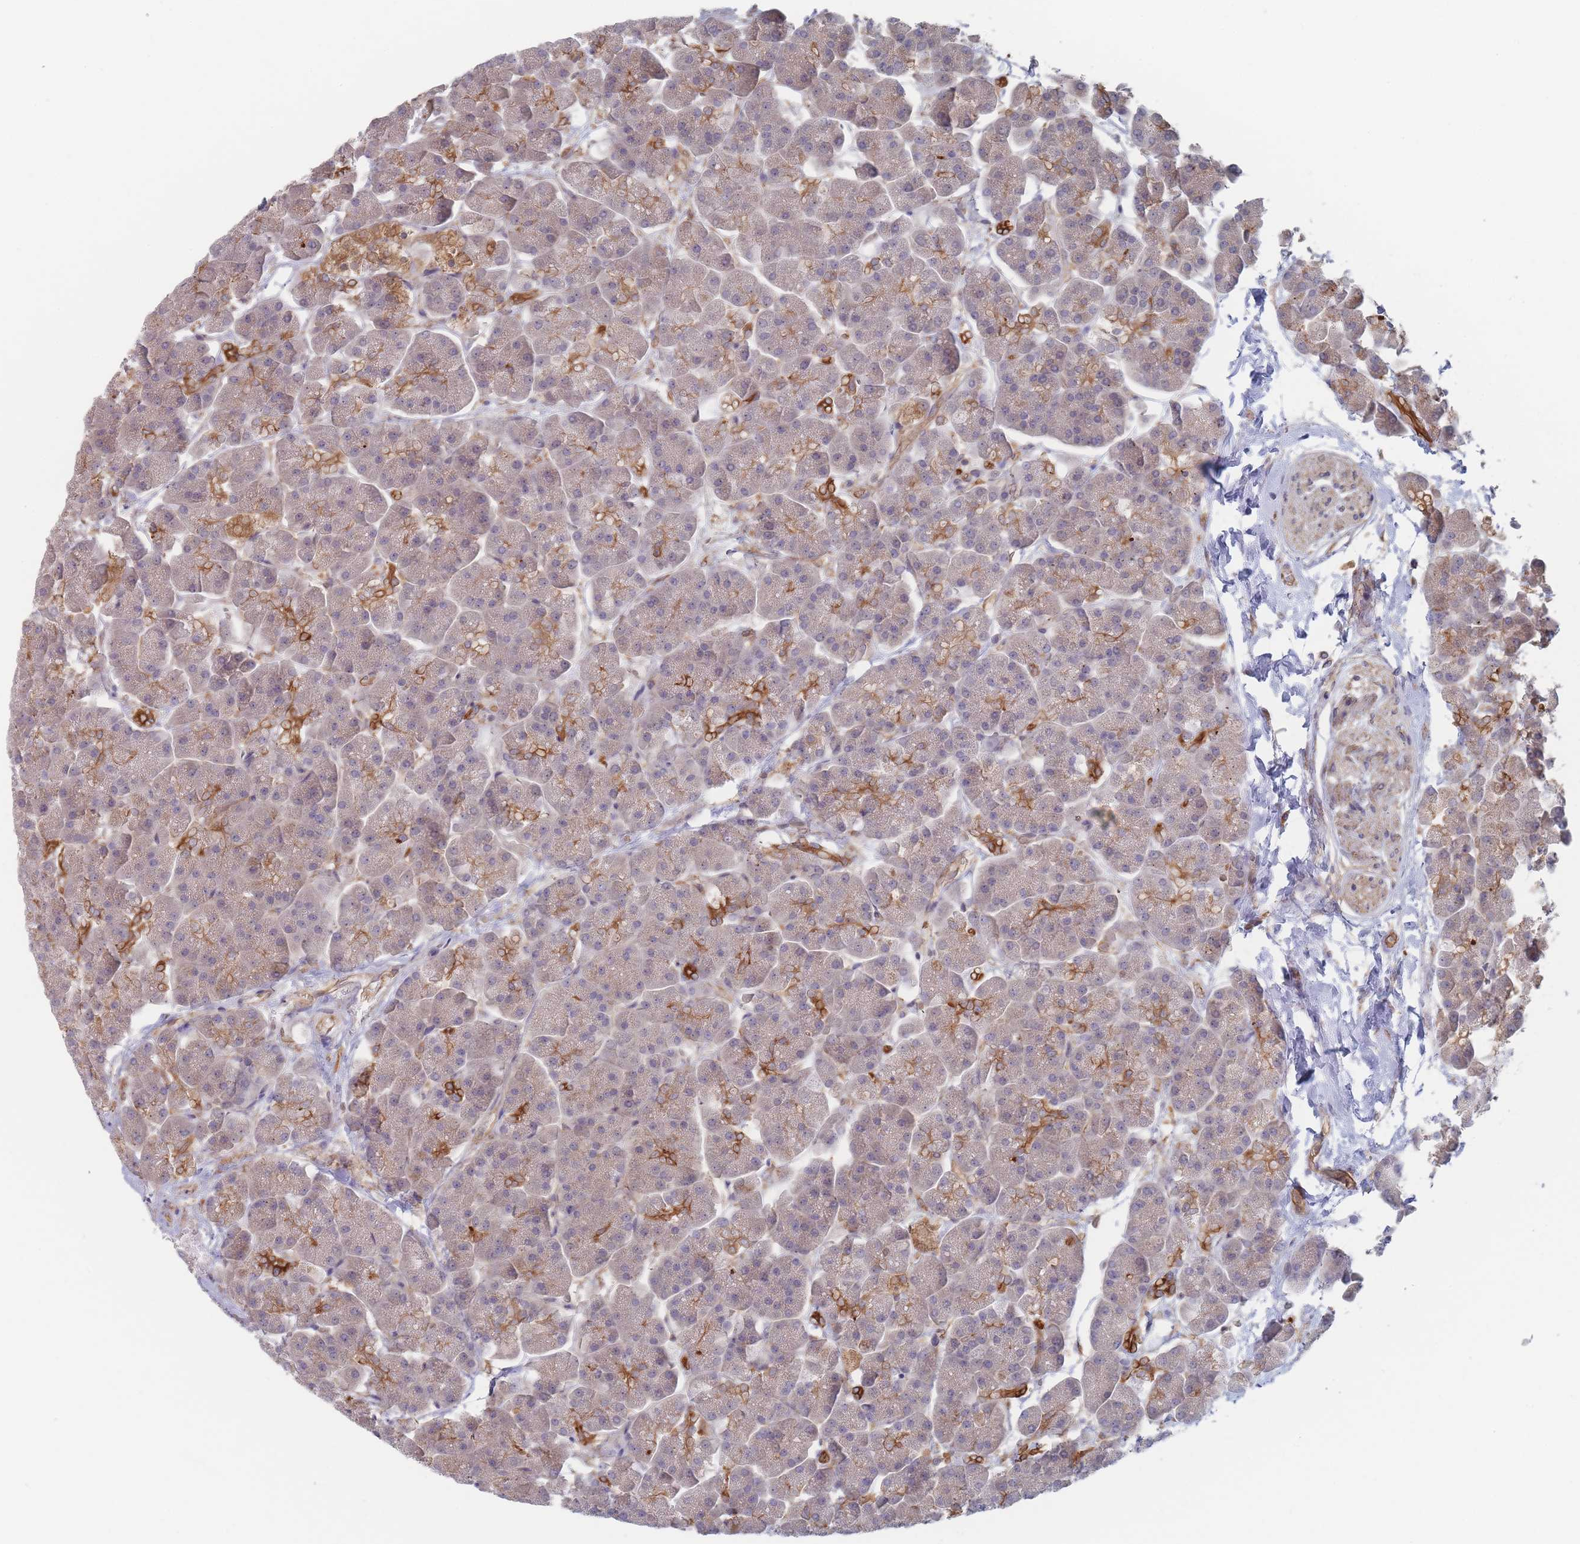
{"staining": {"intensity": "moderate", "quantity": "25%-75%", "location": "cytoplasmic/membranous"}, "tissue": "pancreas", "cell_type": "Exocrine glandular cells", "image_type": "normal", "snomed": [{"axis": "morphology", "description": "Normal tissue, NOS"}, {"axis": "topography", "description": "Pancreas"}, {"axis": "topography", "description": "Peripheral nerve tissue"}], "caption": "DAB immunohistochemical staining of benign human pancreas exhibits moderate cytoplasmic/membranous protein expression in approximately 25%-75% of exocrine glandular cells.", "gene": "EFCC1", "patient": {"sex": "male", "age": 54}}